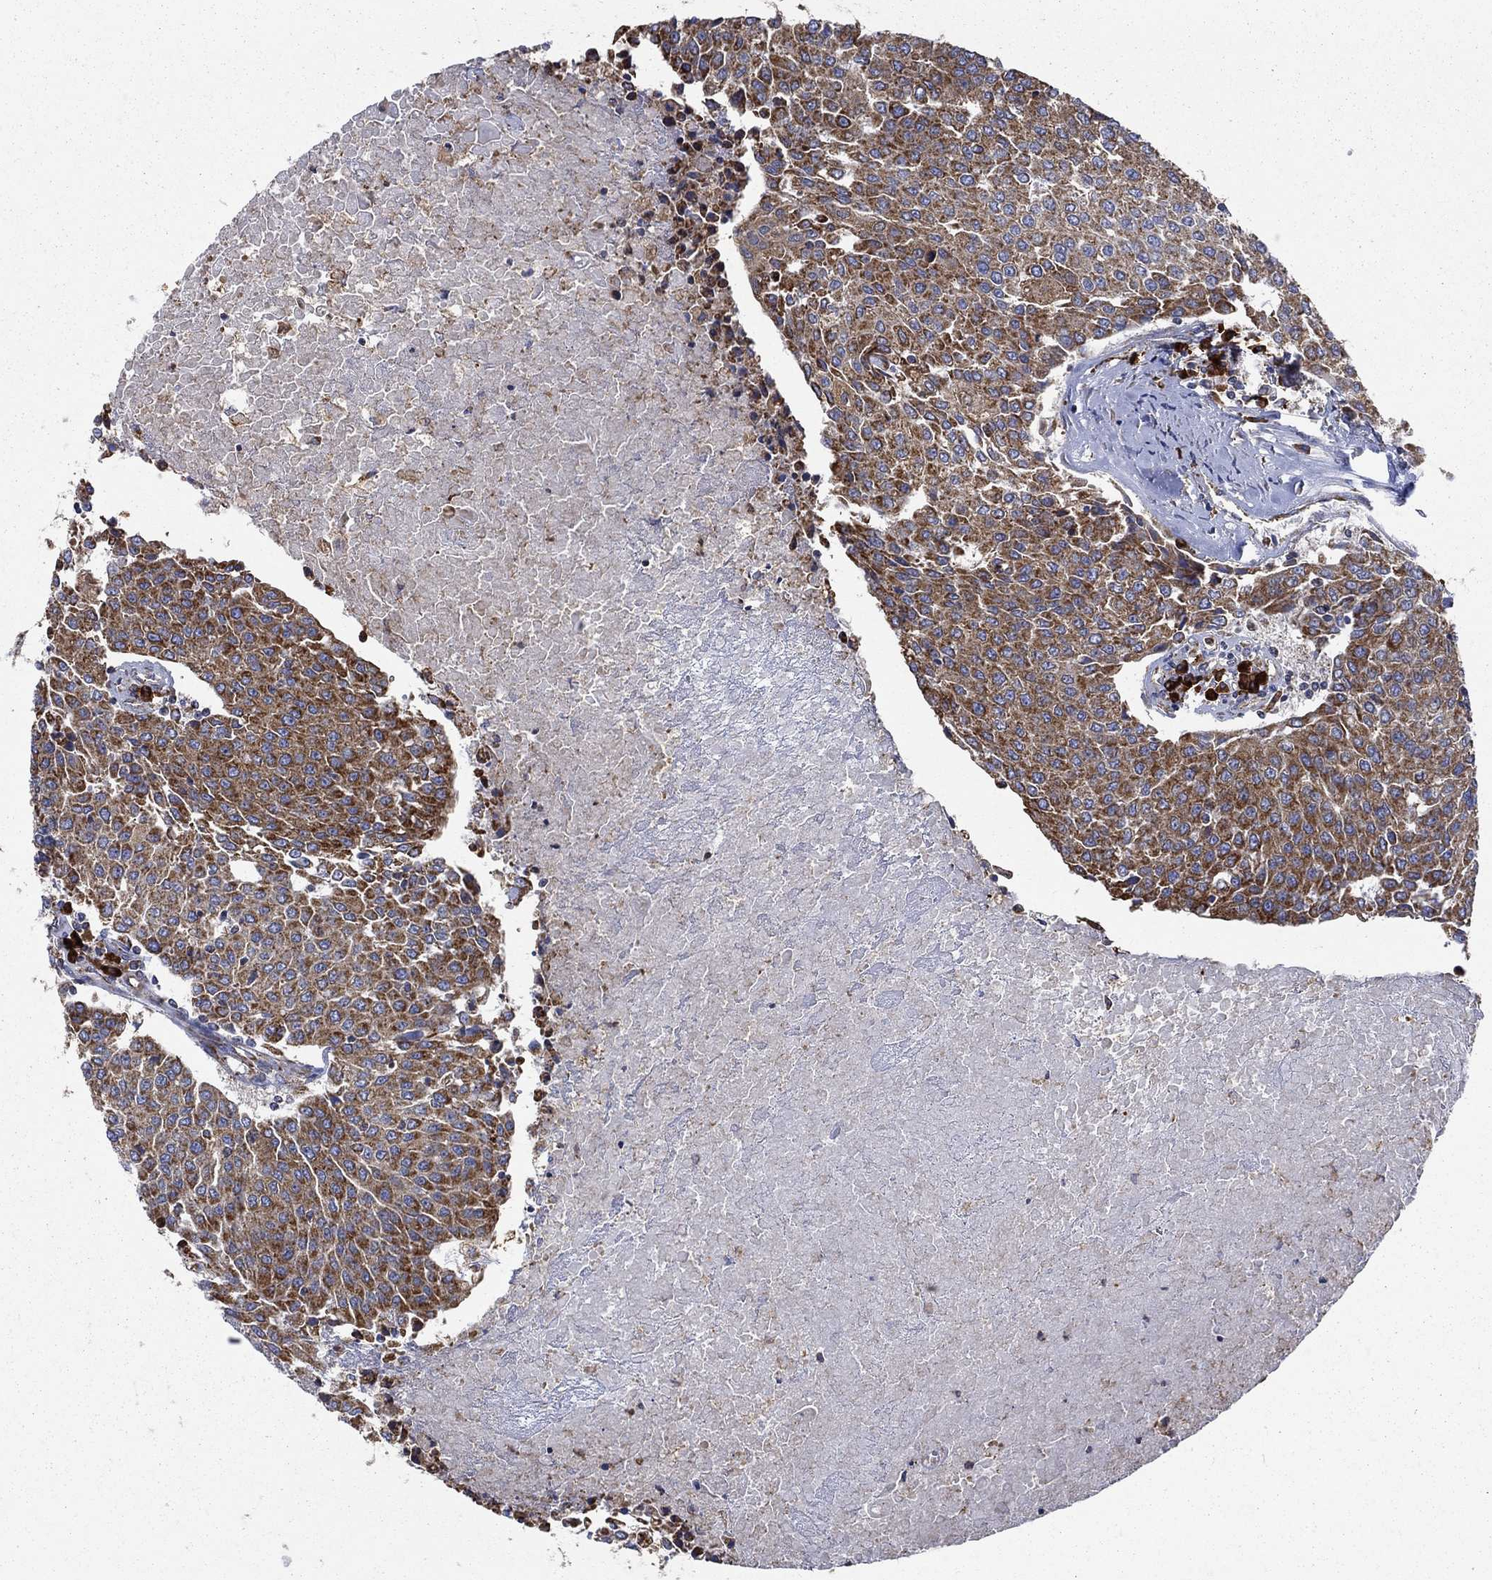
{"staining": {"intensity": "strong", "quantity": ">75%", "location": "cytoplasmic/membranous"}, "tissue": "urothelial cancer", "cell_type": "Tumor cells", "image_type": "cancer", "snomed": [{"axis": "morphology", "description": "Urothelial carcinoma, High grade"}, {"axis": "topography", "description": "Urinary bladder"}], "caption": "Human urothelial cancer stained for a protein (brown) displays strong cytoplasmic/membranous positive expression in approximately >75% of tumor cells.", "gene": "PRDX4", "patient": {"sex": "female", "age": 85}}